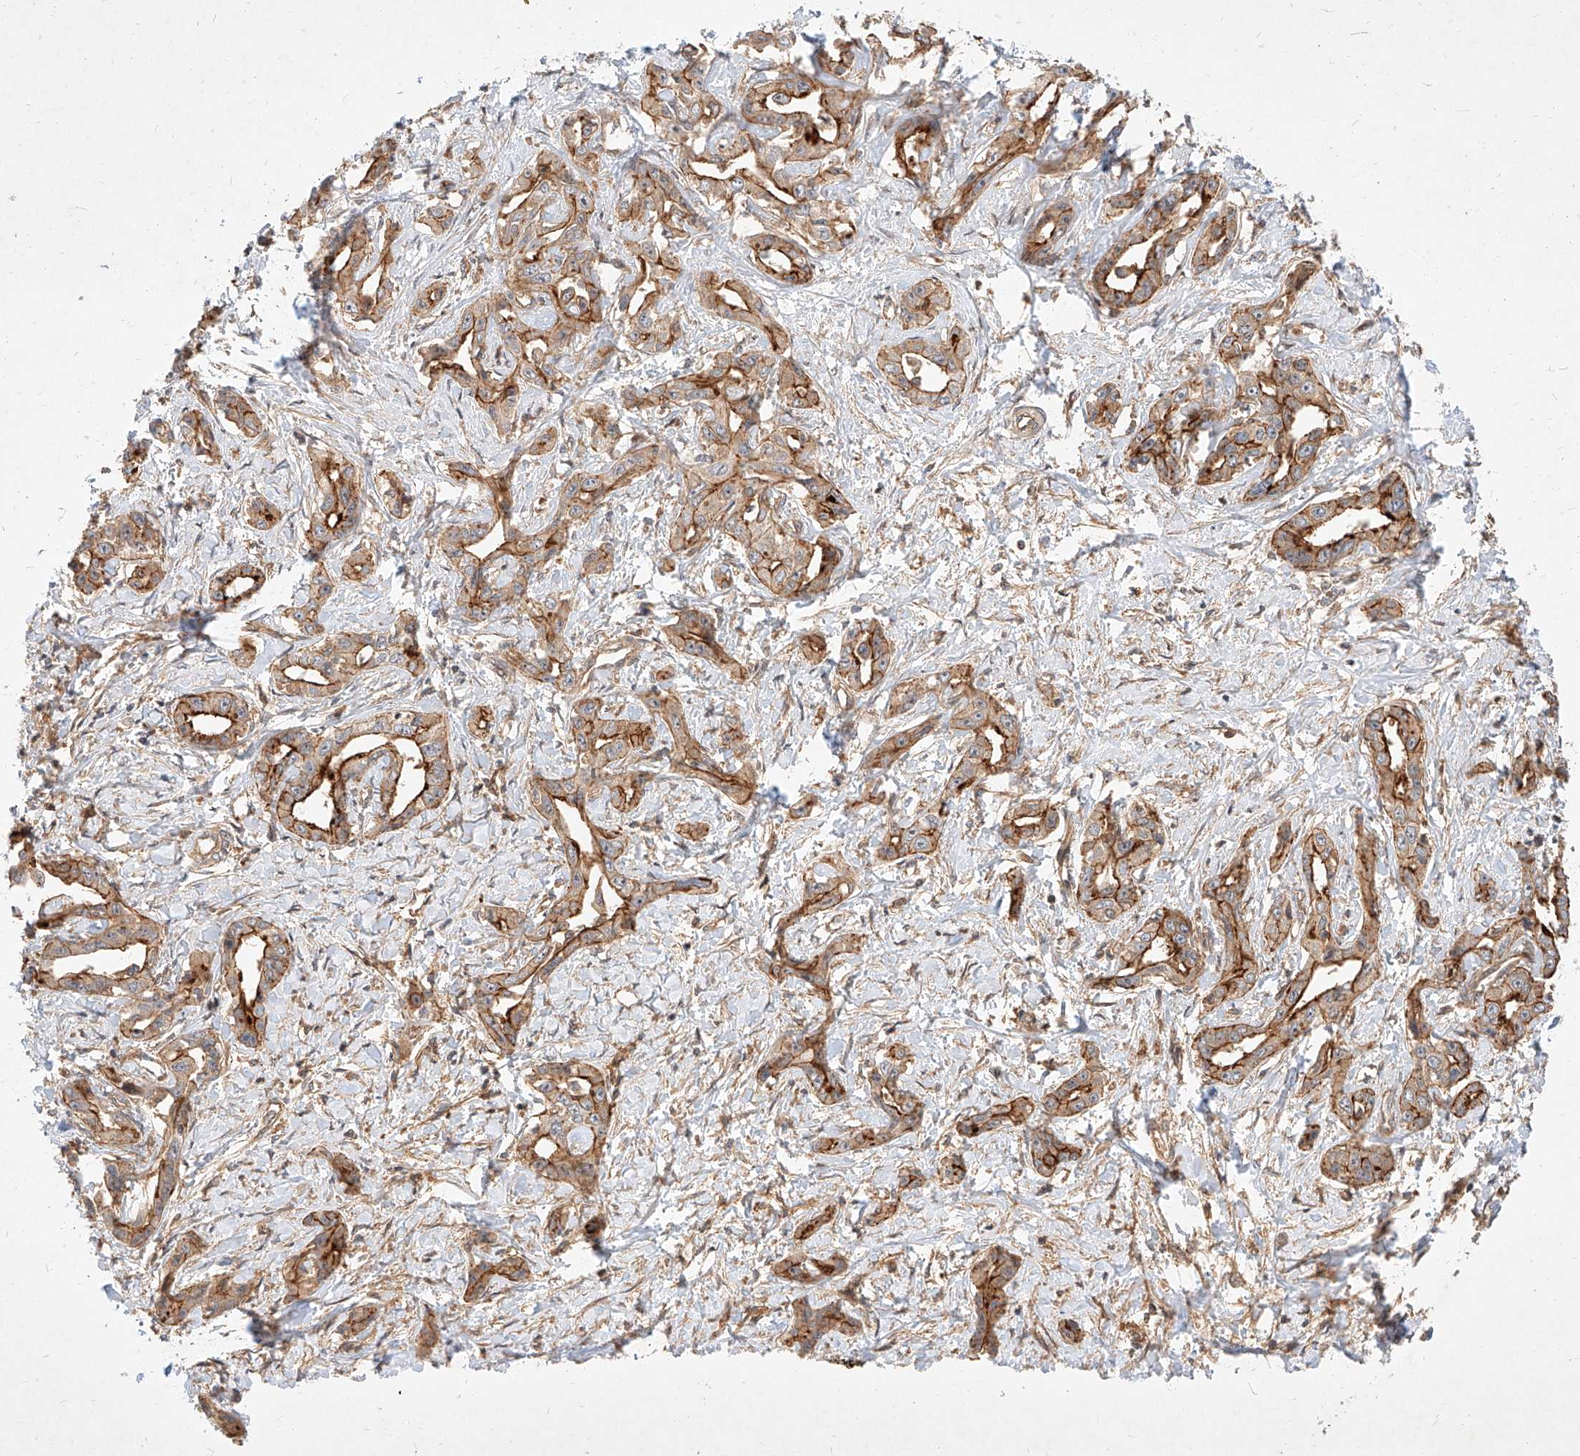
{"staining": {"intensity": "moderate", "quantity": ">75%", "location": "cytoplasmic/membranous"}, "tissue": "liver cancer", "cell_type": "Tumor cells", "image_type": "cancer", "snomed": [{"axis": "morphology", "description": "Cholangiocarcinoma"}, {"axis": "topography", "description": "Liver"}], "caption": "Liver cholangiocarcinoma stained with DAB (3,3'-diaminobenzidine) immunohistochemistry (IHC) displays medium levels of moderate cytoplasmic/membranous expression in about >75% of tumor cells. Using DAB (3,3'-diaminobenzidine) (brown) and hematoxylin (blue) stains, captured at high magnification using brightfield microscopy.", "gene": "NFAM1", "patient": {"sex": "male", "age": 59}}